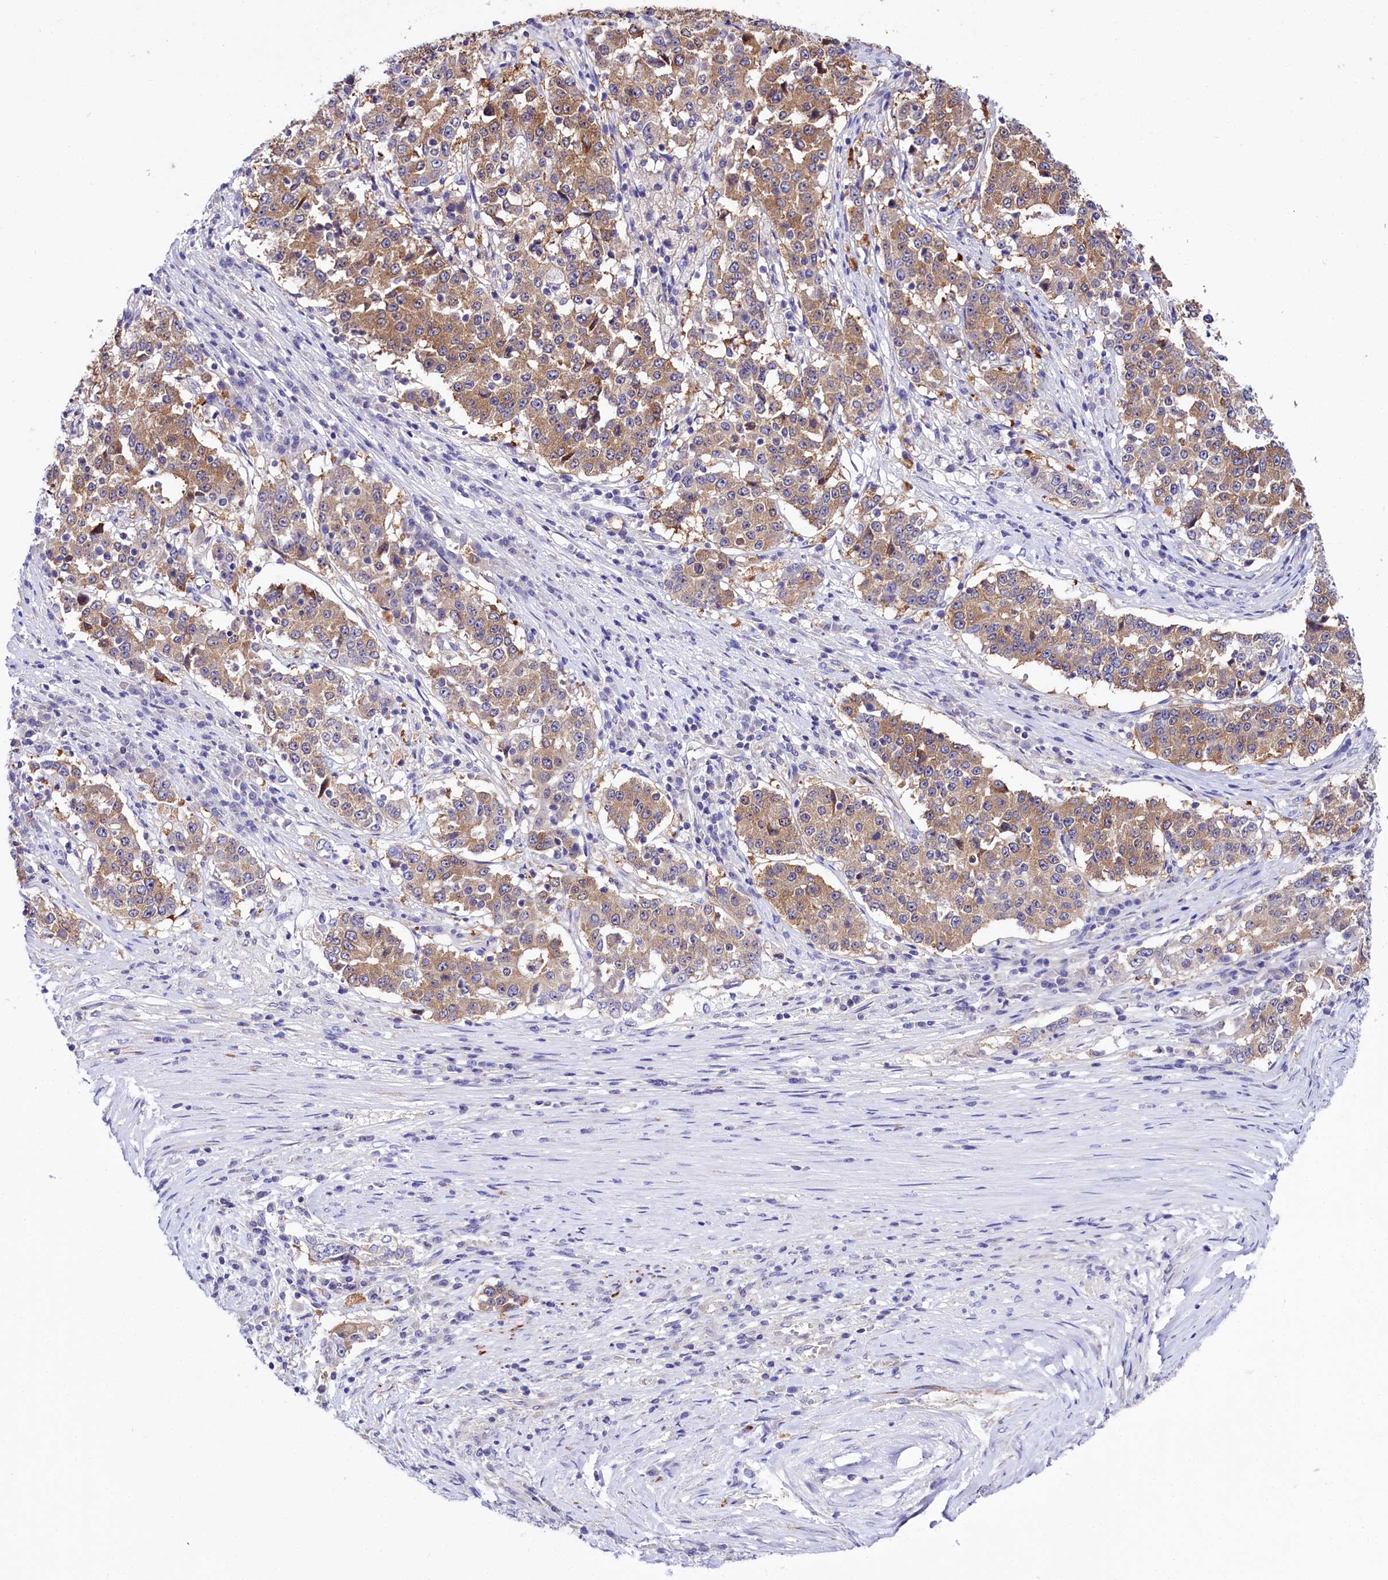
{"staining": {"intensity": "moderate", "quantity": ">75%", "location": "cytoplasmic/membranous"}, "tissue": "stomach cancer", "cell_type": "Tumor cells", "image_type": "cancer", "snomed": [{"axis": "morphology", "description": "Adenocarcinoma, NOS"}, {"axis": "topography", "description": "Stomach"}], "caption": "Human stomach cancer (adenocarcinoma) stained for a protein (brown) displays moderate cytoplasmic/membranous positive expression in about >75% of tumor cells.", "gene": "ABHD5", "patient": {"sex": "male", "age": 59}}